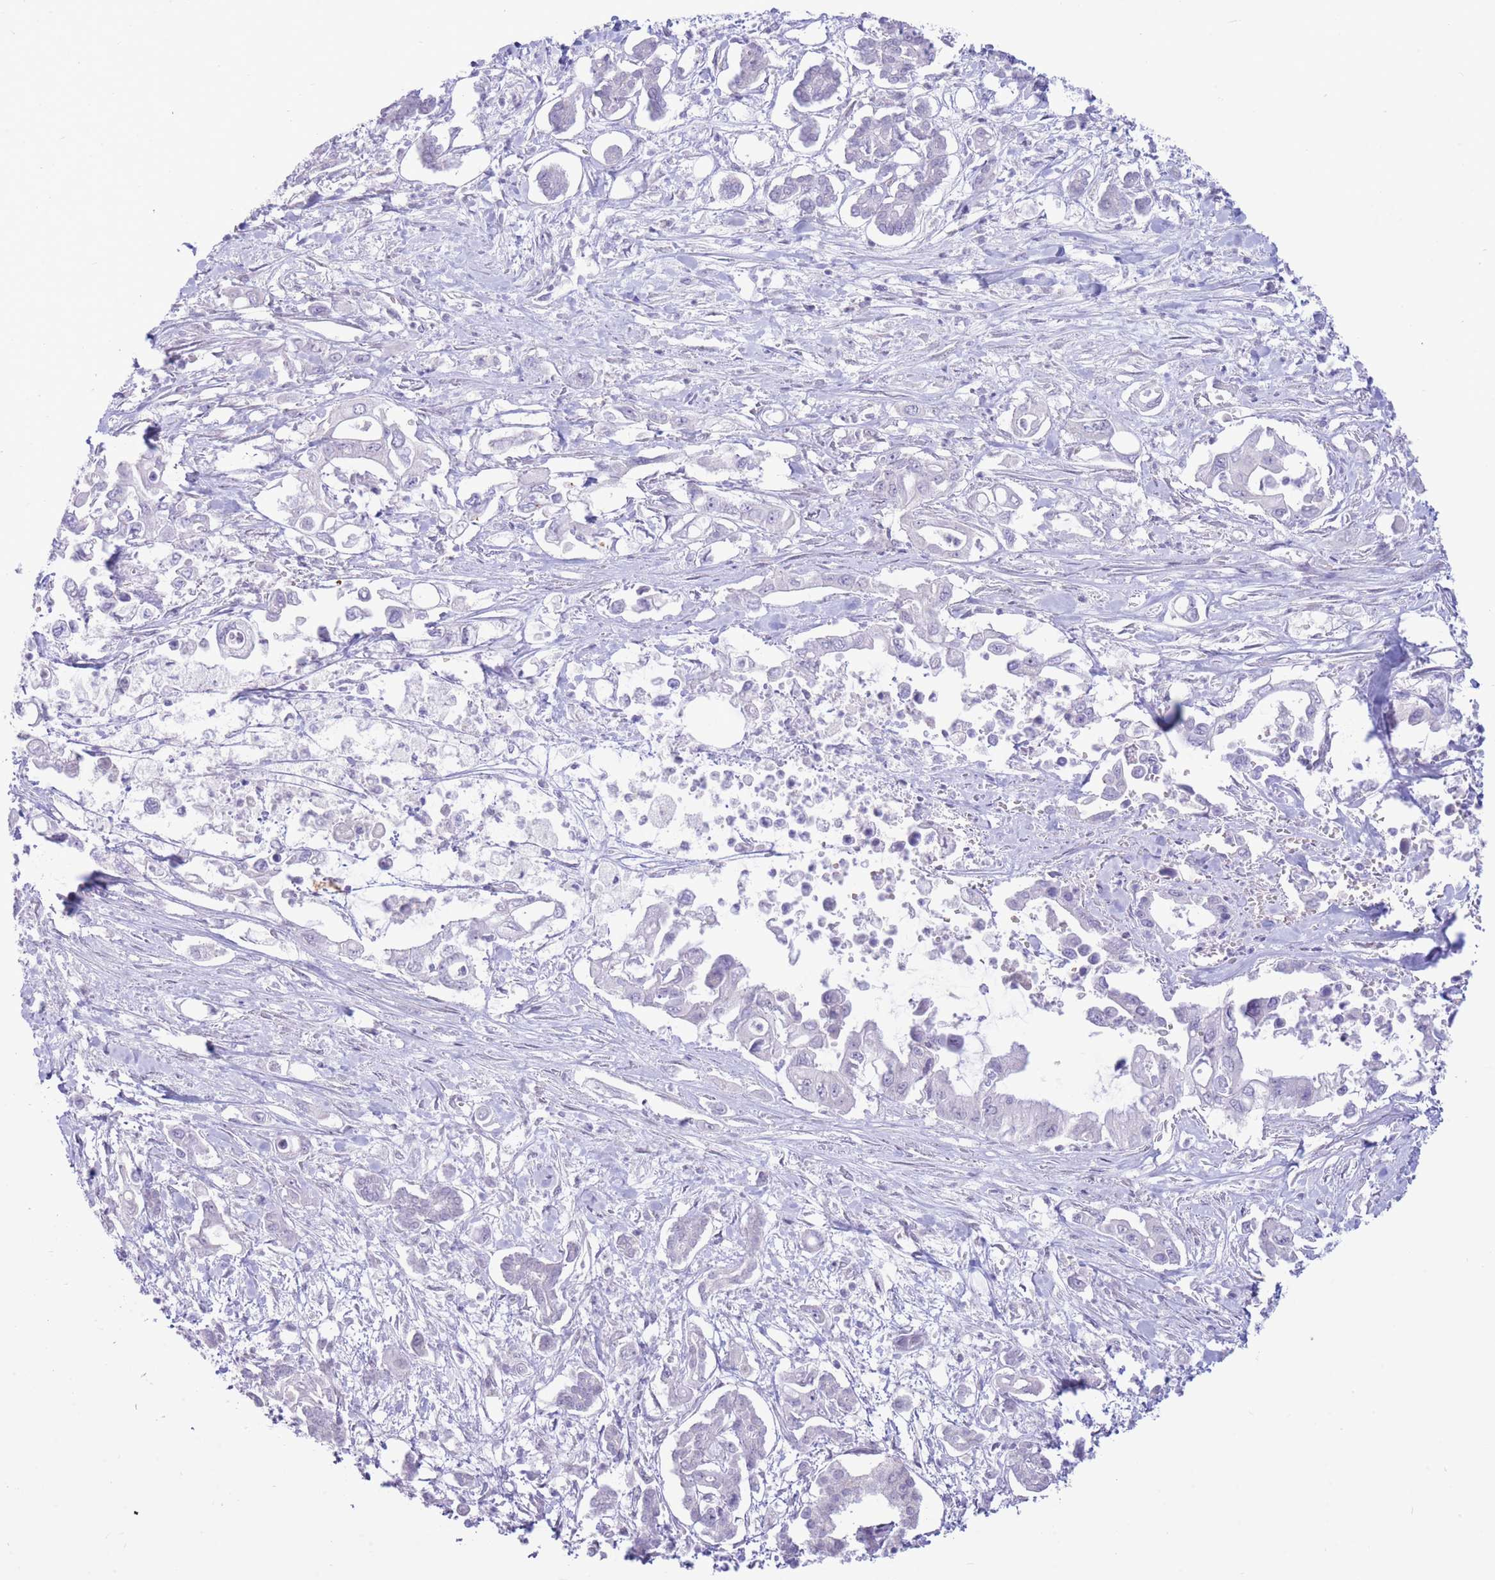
{"staining": {"intensity": "negative", "quantity": "none", "location": "none"}, "tissue": "pancreatic cancer", "cell_type": "Tumor cells", "image_type": "cancer", "snomed": [{"axis": "morphology", "description": "Adenocarcinoma, NOS"}, {"axis": "topography", "description": "Pancreas"}], "caption": "Pancreatic adenocarcinoma was stained to show a protein in brown. There is no significant staining in tumor cells.", "gene": "FBXO46", "patient": {"sex": "male", "age": 61}}